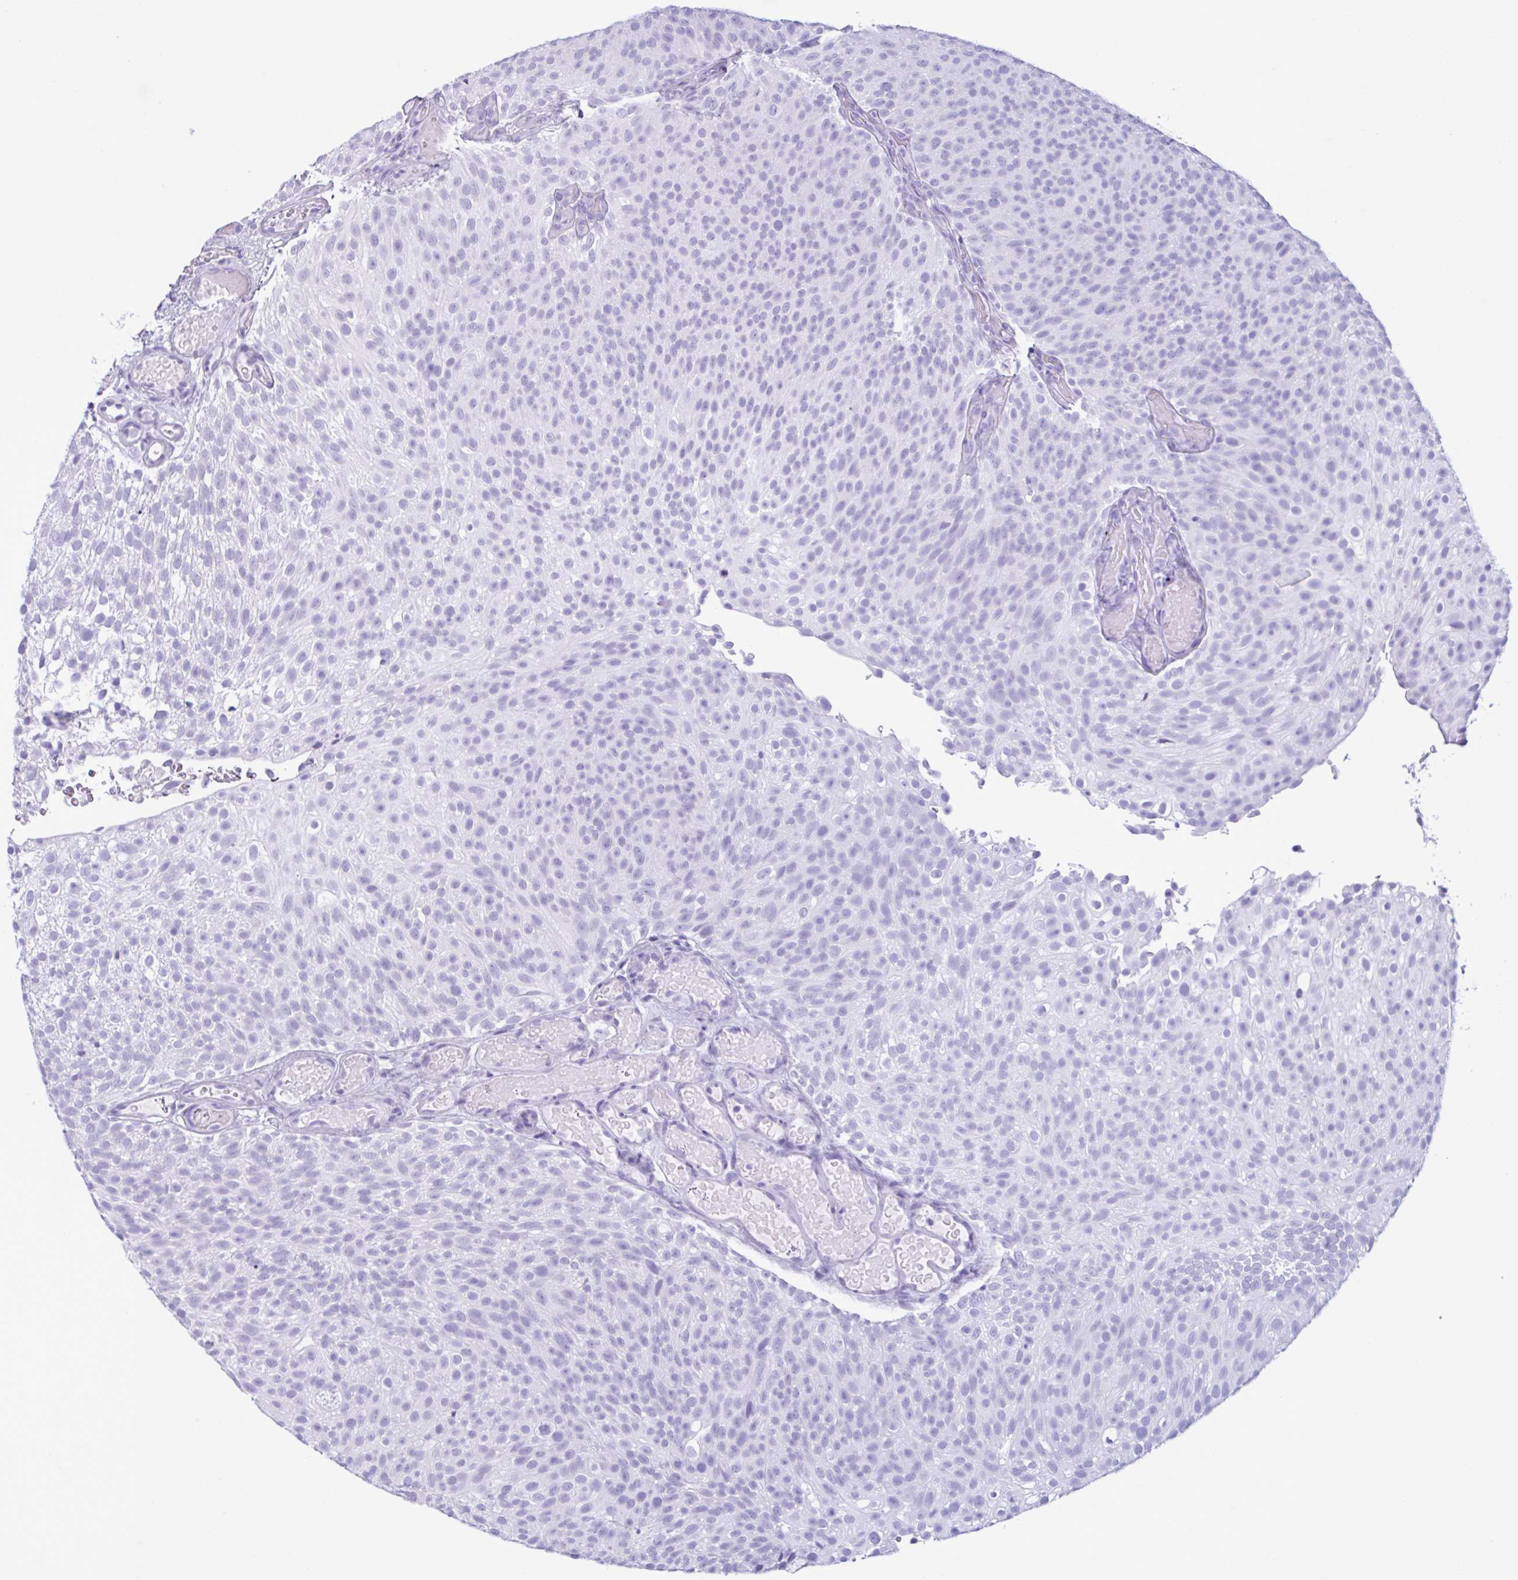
{"staining": {"intensity": "negative", "quantity": "none", "location": "none"}, "tissue": "urothelial cancer", "cell_type": "Tumor cells", "image_type": "cancer", "snomed": [{"axis": "morphology", "description": "Urothelial carcinoma, Low grade"}, {"axis": "topography", "description": "Urinary bladder"}], "caption": "The micrograph exhibits no staining of tumor cells in urothelial cancer.", "gene": "MRGPRG", "patient": {"sex": "male", "age": 78}}